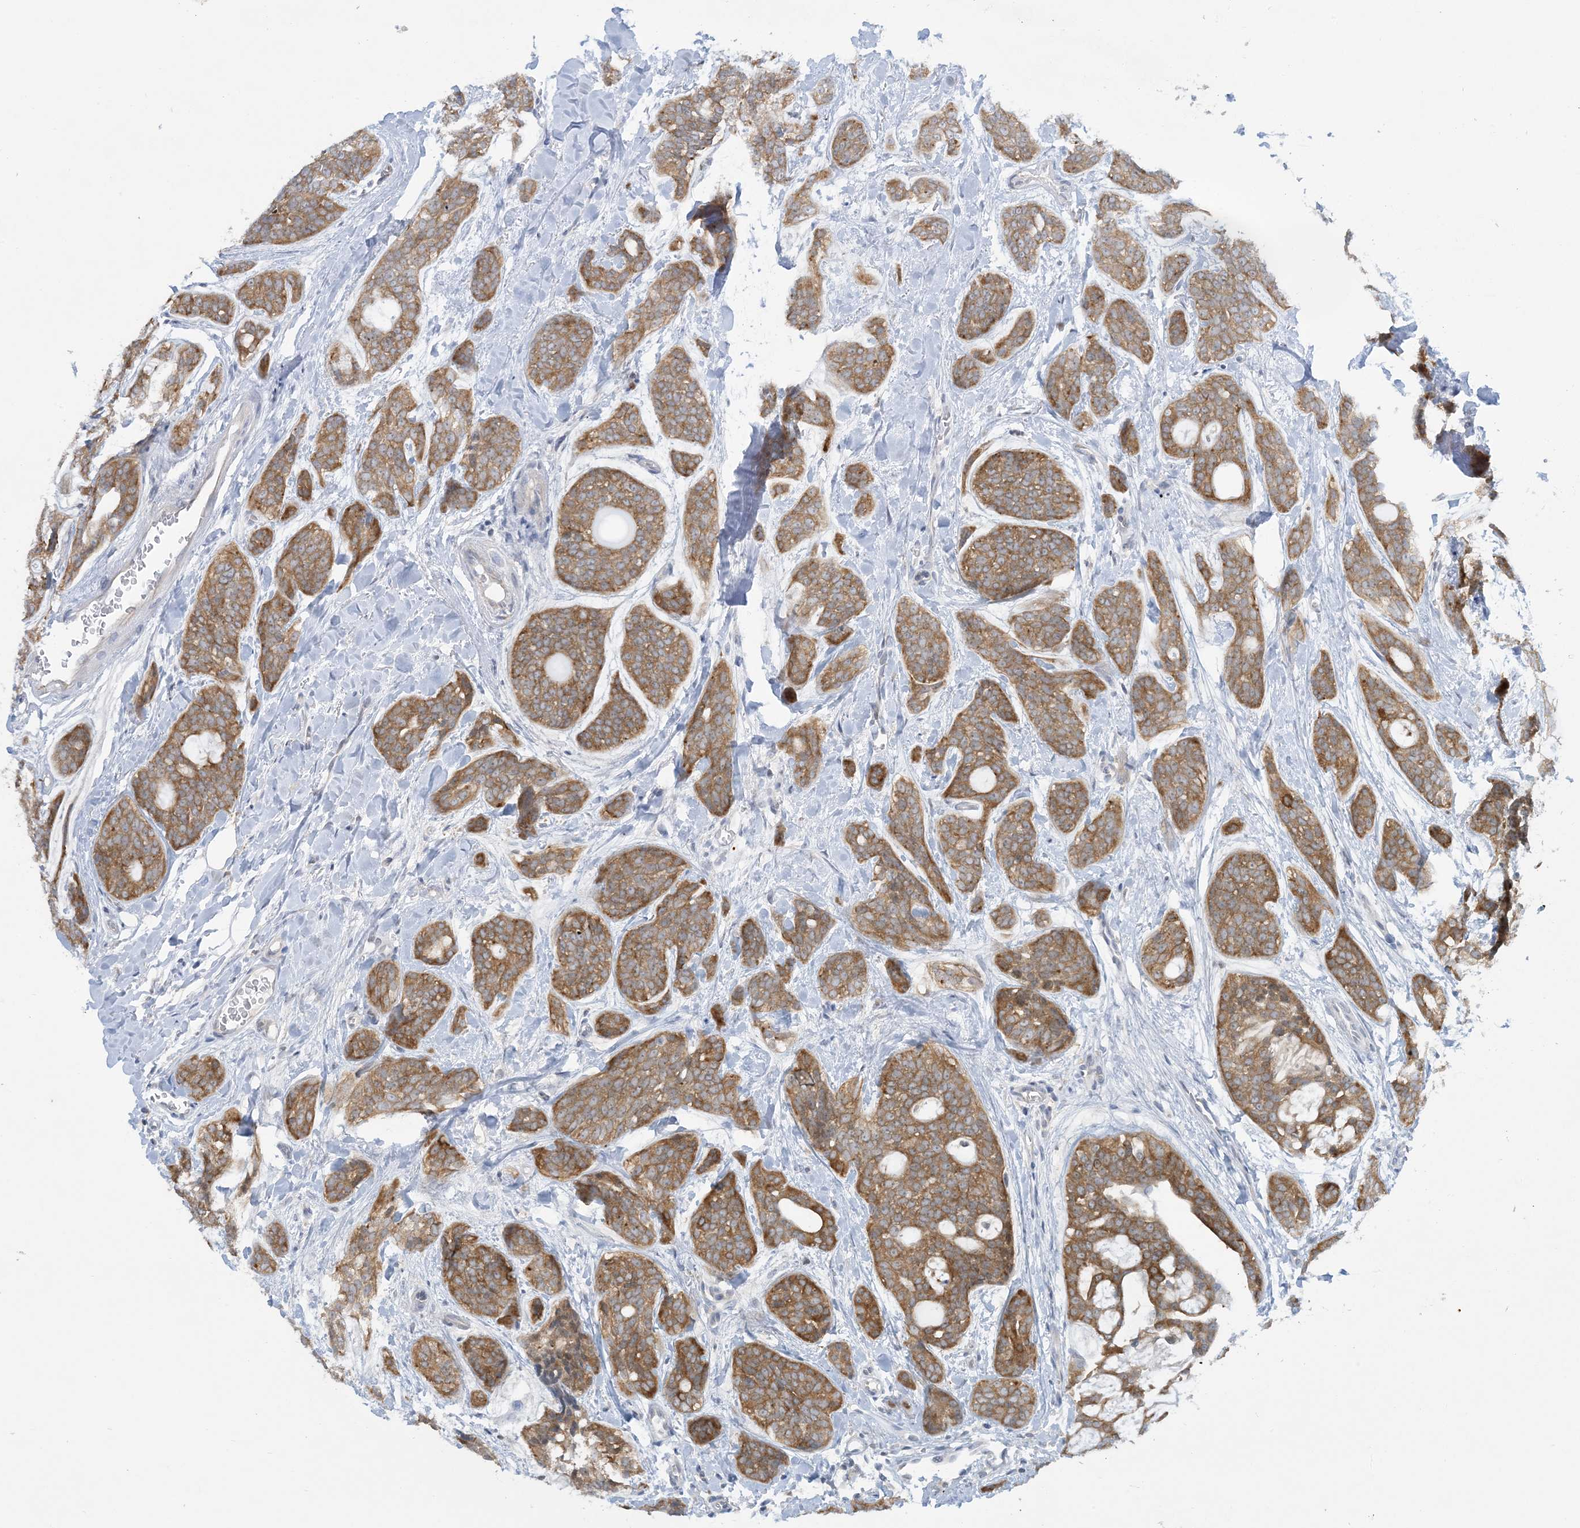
{"staining": {"intensity": "moderate", "quantity": ">75%", "location": "cytoplasmic/membranous"}, "tissue": "head and neck cancer", "cell_type": "Tumor cells", "image_type": "cancer", "snomed": [{"axis": "morphology", "description": "Adenocarcinoma, NOS"}, {"axis": "topography", "description": "Head-Neck"}], "caption": "Human adenocarcinoma (head and neck) stained for a protein (brown) shows moderate cytoplasmic/membranous positive positivity in approximately >75% of tumor cells.", "gene": "MRPS18A", "patient": {"sex": "male", "age": 66}}